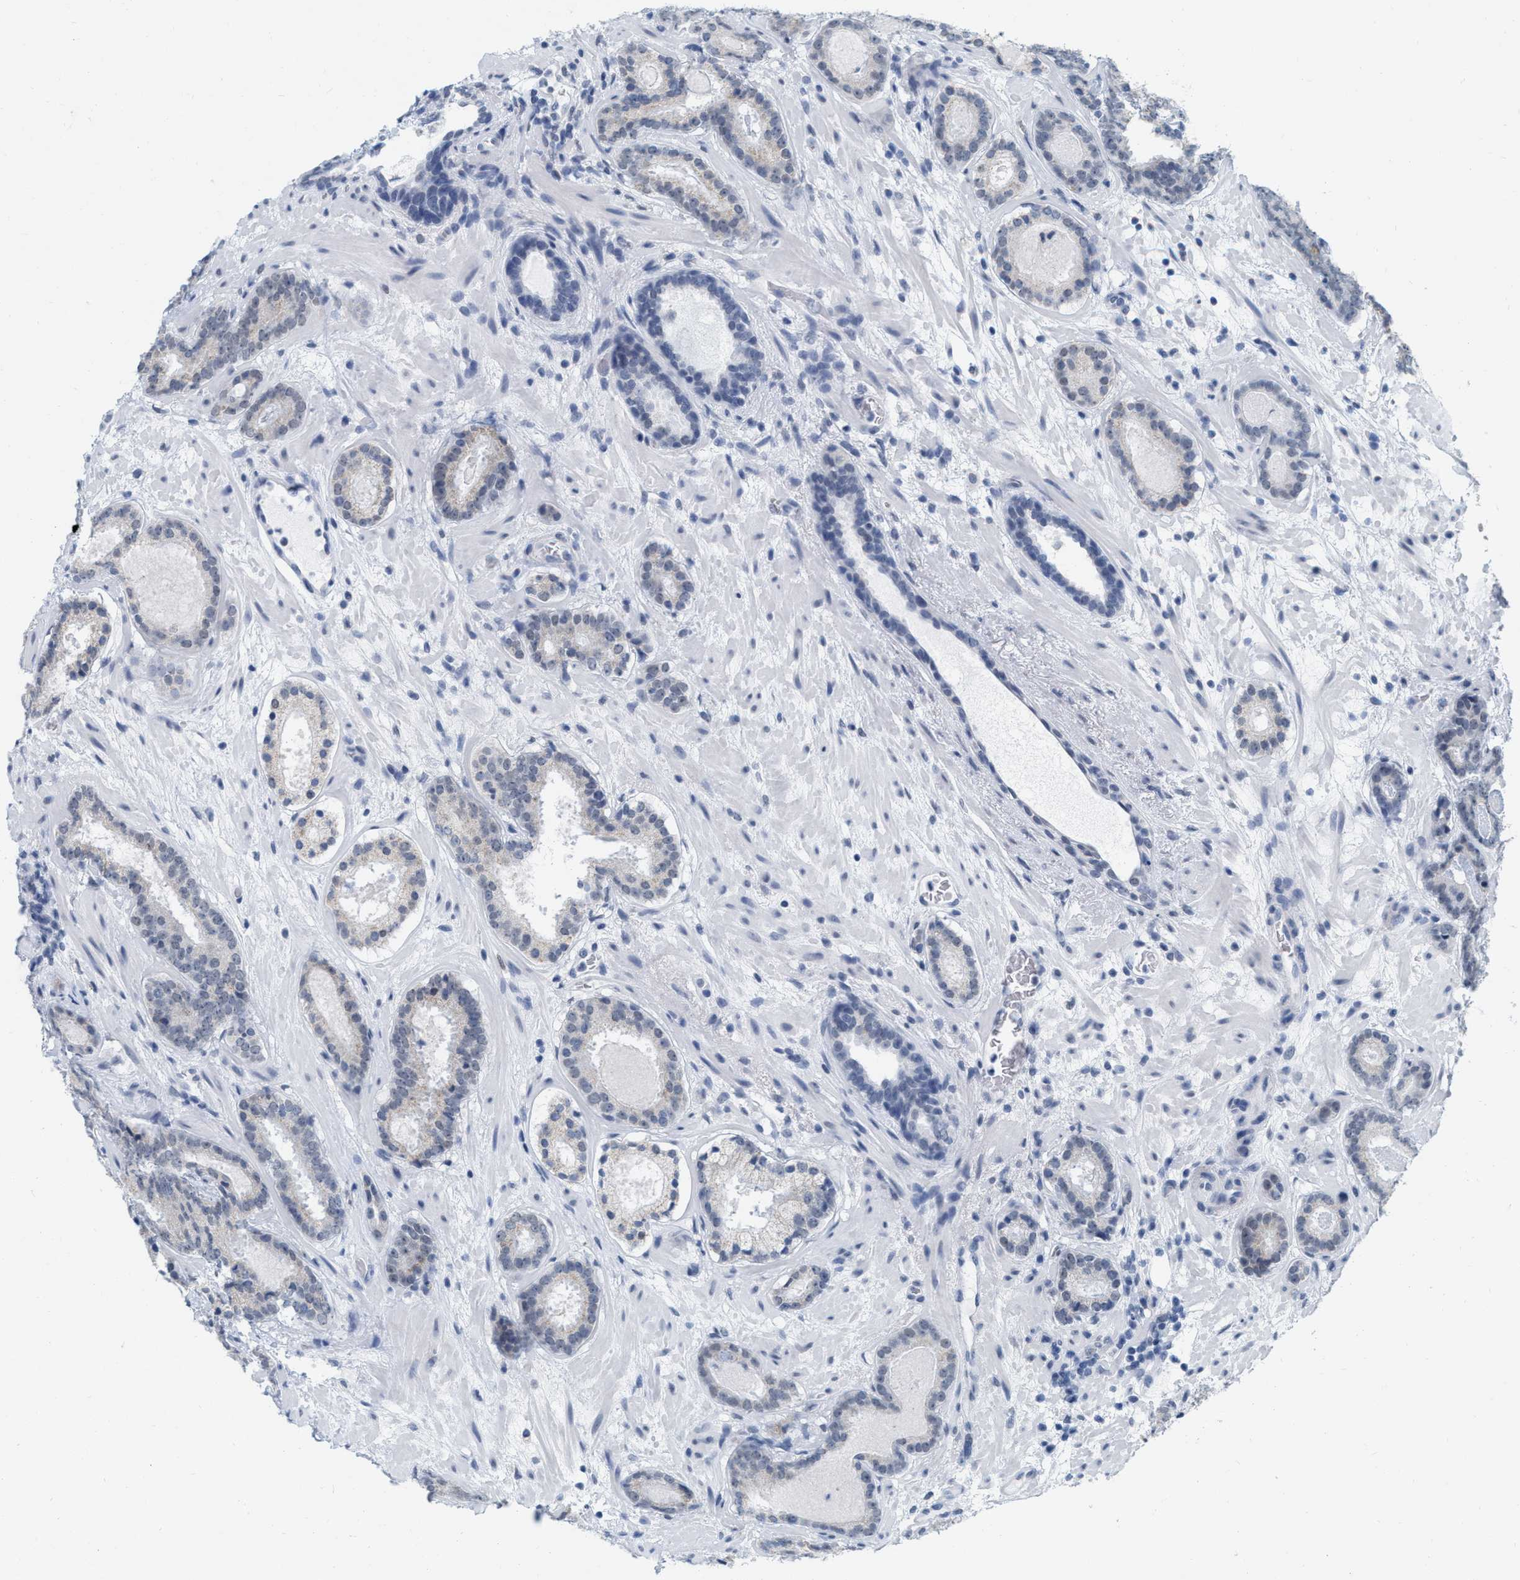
{"staining": {"intensity": "negative", "quantity": "none", "location": "none"}, "tissue": "prostate cancer", "cell_type": "Tumor cells", "image_type": "cancer", "snomed": [{"axis": "morphology", "description": "Adenocarcinoma, Low grade"}, {"axis": "topography", "description": "Prostate"}], "caption": "Micrograph shows no significant protein staining in tumor cells of prostate cancer (low-grade adenocarcinoma).", "gene": "XIRP1", "patient": {"sex": "male", "age": 69}}